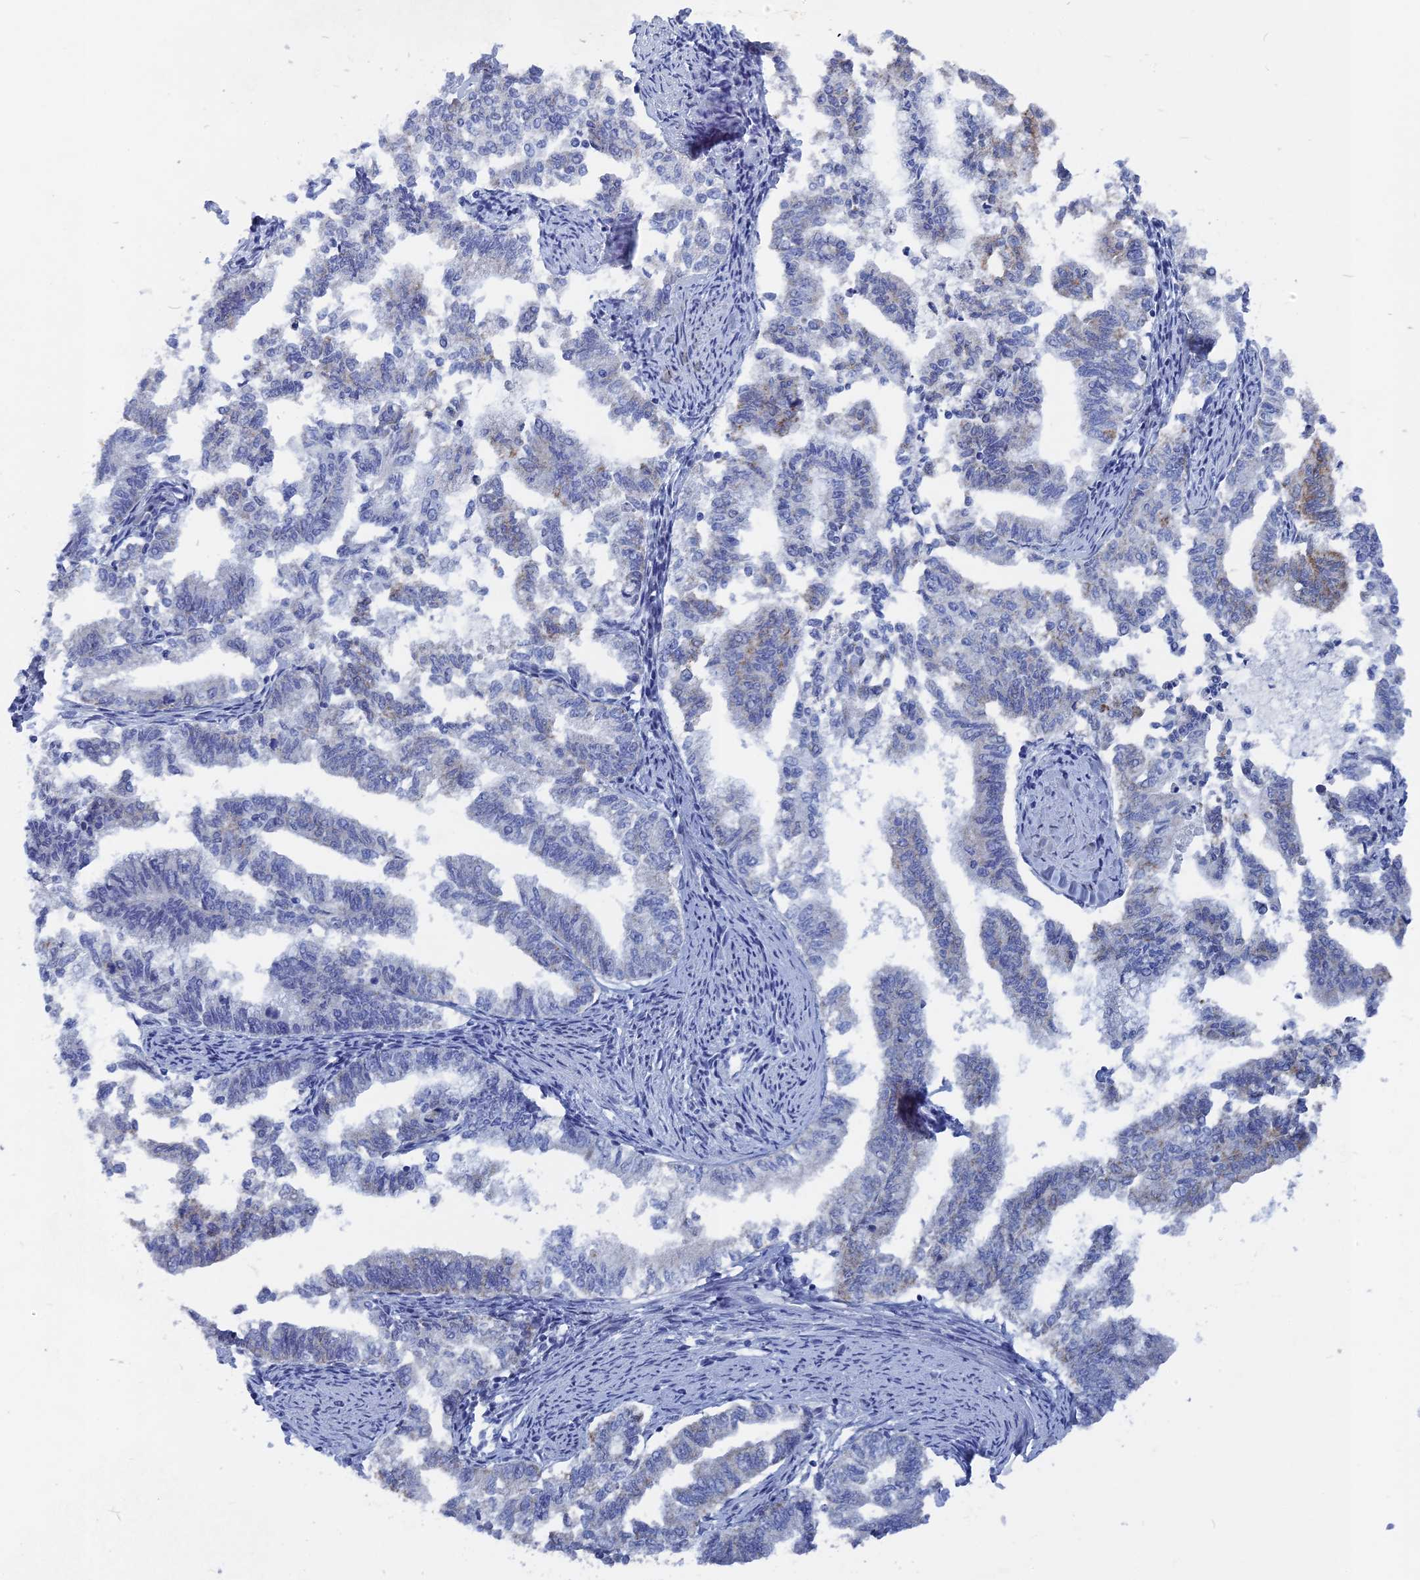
{"staining": {"intensity": "negative", "quantity": "none", "location": "none"}, "tissue": "endometrial cancer", "cell_type": "Tumor cells", "image_type": "cancer", "snomed": [{"axis": "morphology", "description": "Adenocarcinoma, NOS"}, {"axis": "topography", "description": "Endometrium"}], "caption": "Tumor cells are negative for protein expression in human adenocarcinoma (endometrial).", "gene": "HIGD1A", "patient": {"sex": "female", "age": 79}}